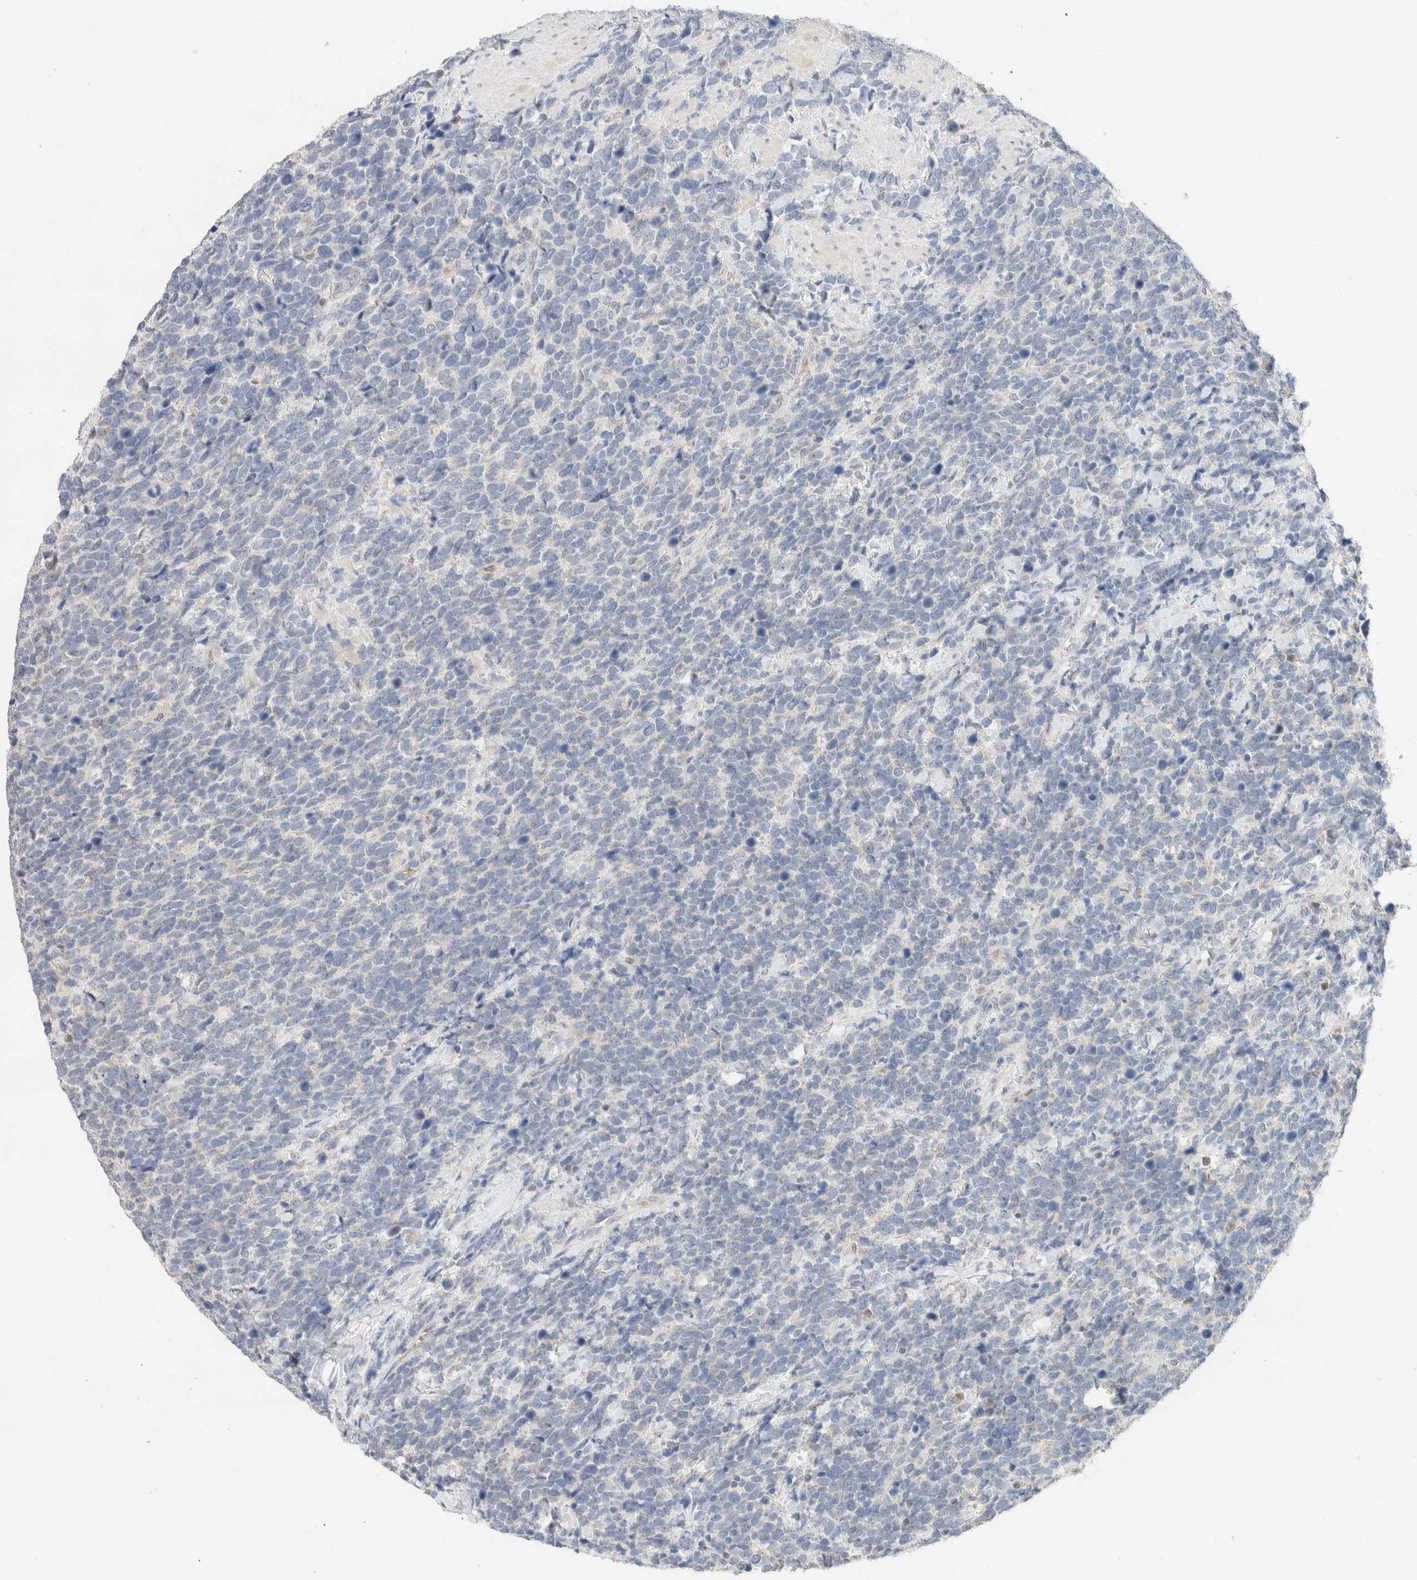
{"staining": {"intensity": "negative", "quantity": "none", "location": "none"}, "tissue": "urothelial cancer", "cell_type": "Tumor cells", "image_type": "cancer", "snomed": [{"axis": "morphology", "description": "Urothelial carcinoma, High grade"}, {"axis": "topography", "description": "Urinary bladder"}], "caption": "Urothelial carcinoma (high-grade) was stained to show a protein in brown. There is no significant staining in tumor cells.", "gene": "HDHD3", "patient": {"sex": "female", "age": 82}}